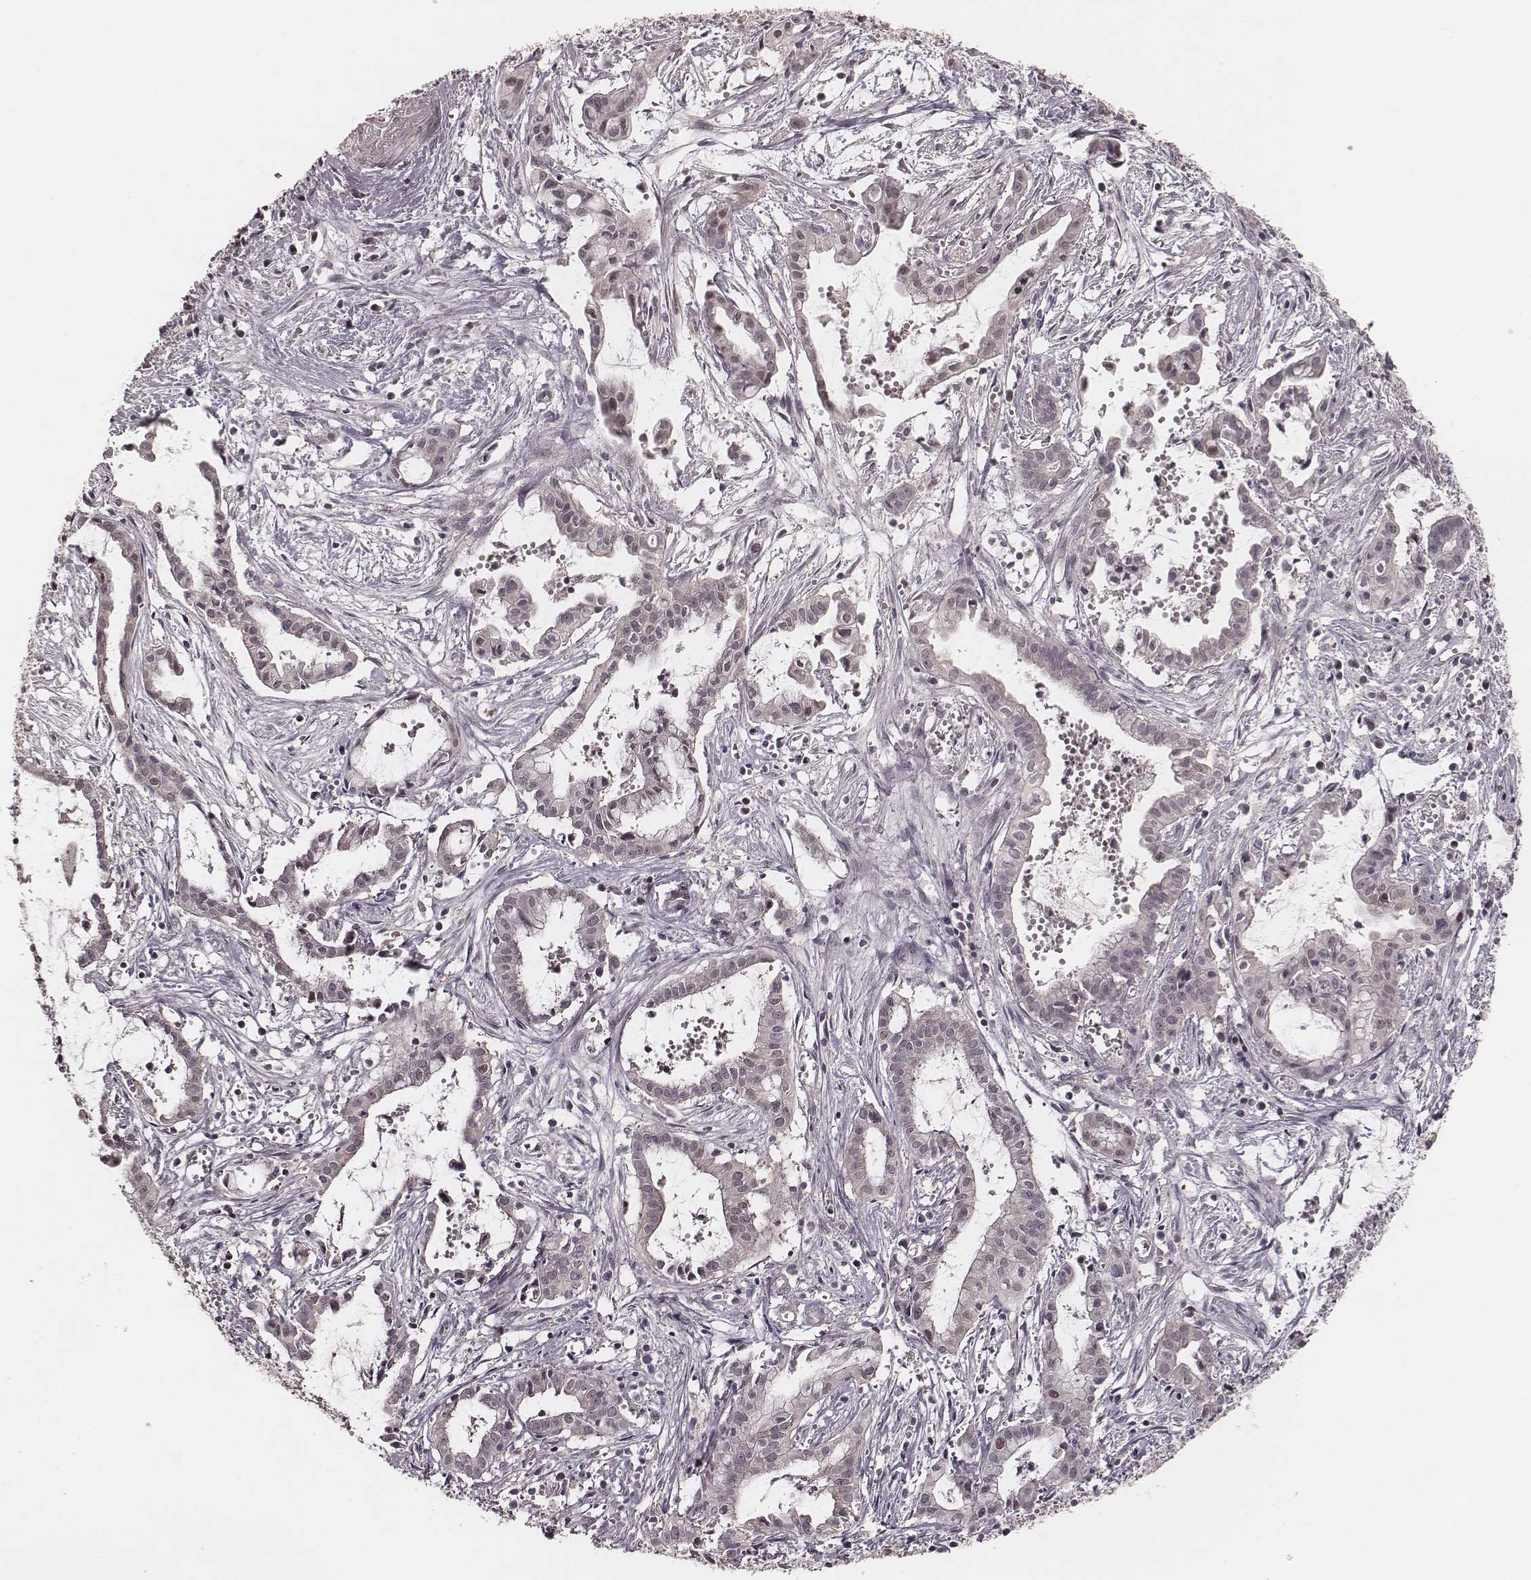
{"staining": {"intensity": "negative", "quantity": "none", "location": "none"}, "tissue": "pancreatic cancer", "cell_type": "Tumor cells", "image_type": "cancer", "snomed": [{"axis": "morphology", "description": "Adenocarcinoma, NOS"}, {"axis": "topography", "description": "Pancreas"}], "caption": "Immunohistochemical staining of human adenocarcinoma (pancreatic) shows no significant expression in tumor cells.", "gene": "FAM13B", "patient": {"sex": "male", "age": 48}}